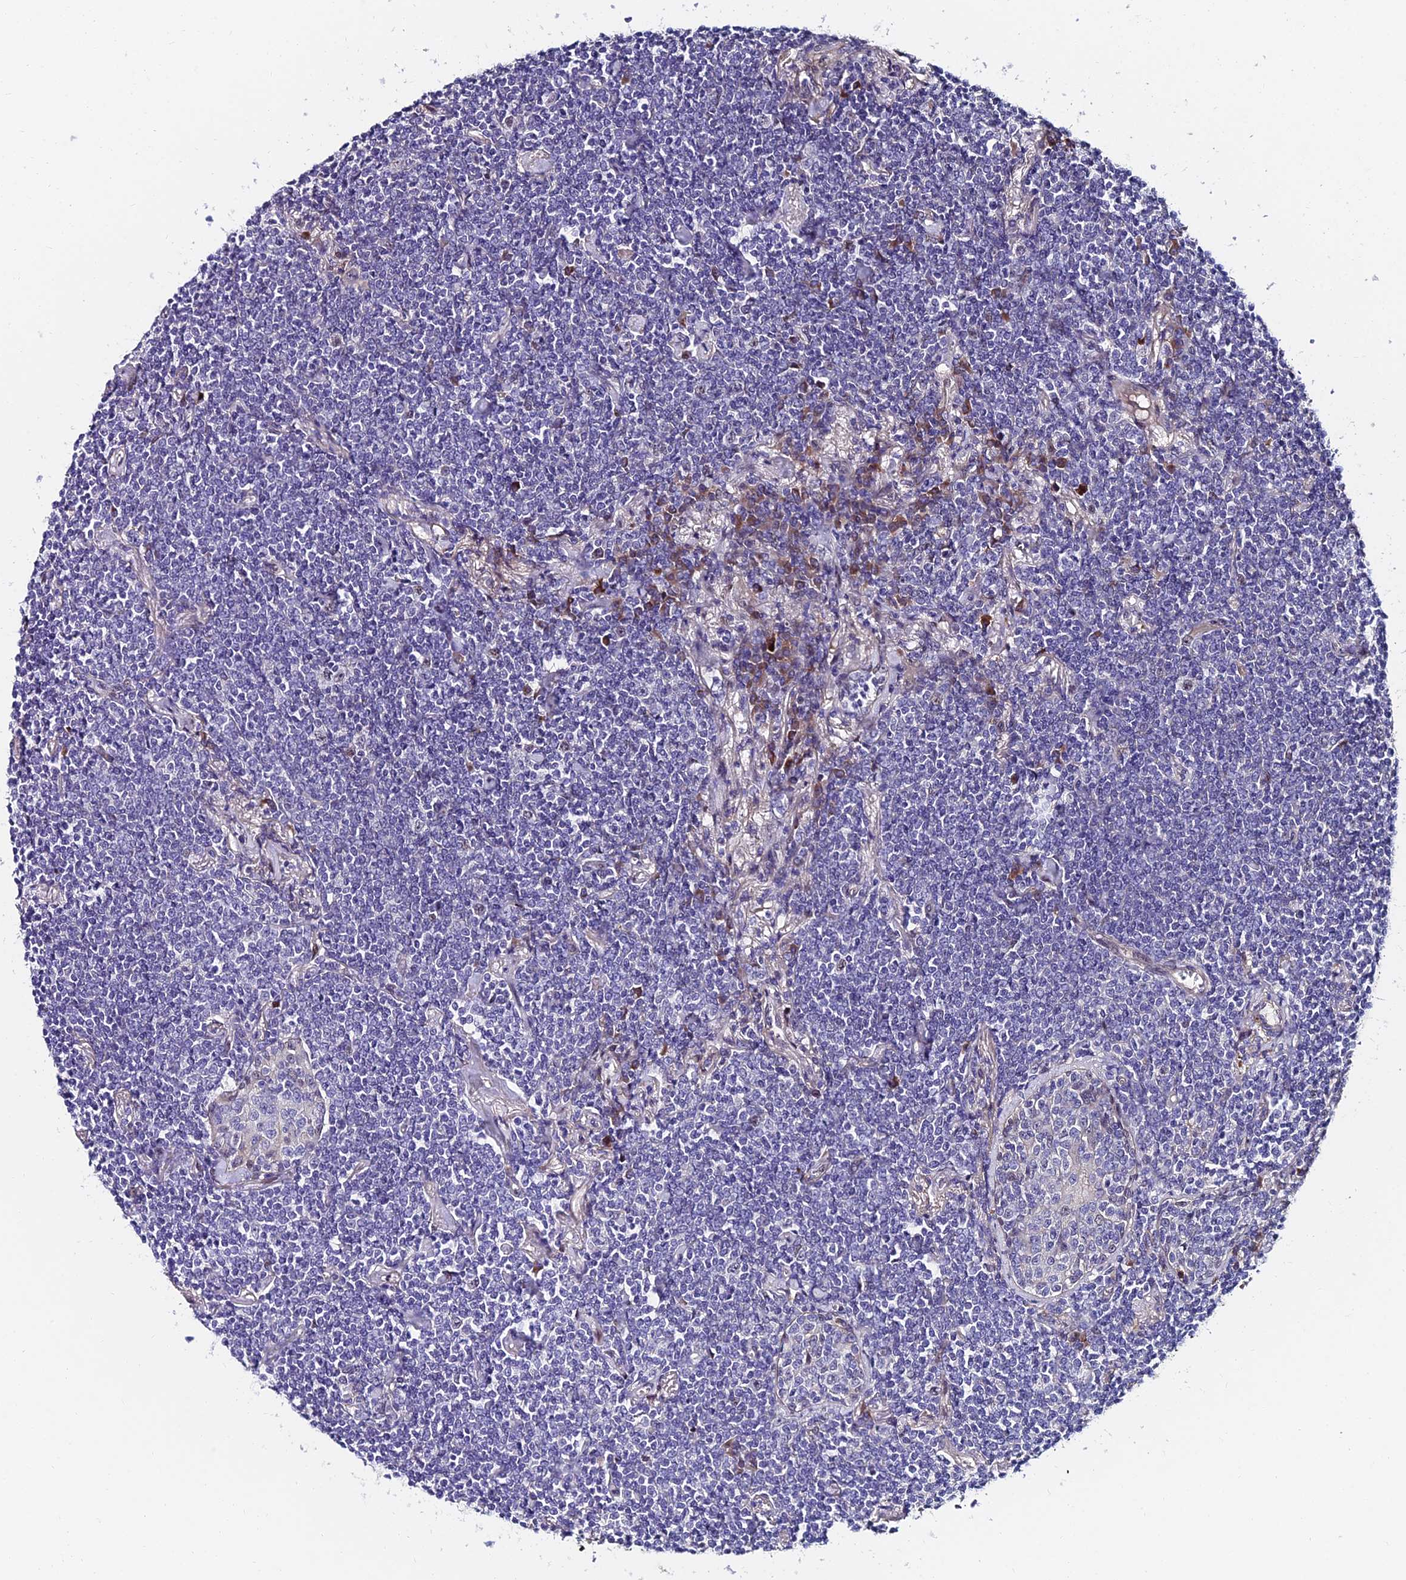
{"staining": {"intensity": "negative", "quantity": "none", "location": "none"}, "tissue": "lymphoma", "cell_type": "Tumor cells", "image_type": "cancer", "snomed": [{"axis": "morphology", "description": "Malignant lymphoma, non-Hodgkin's type, Low grade"}, {"axis": "topography", "description": "Lung"}], "caption": "Human malignant lymphoma, non-Hodgkin's type (low-grade) stained for a protein using immunohistochemistry (IHC) reveals no expression in tumor cells.", "gene": "TRIM24", "patient": {"sex": "female", "age": 71}}